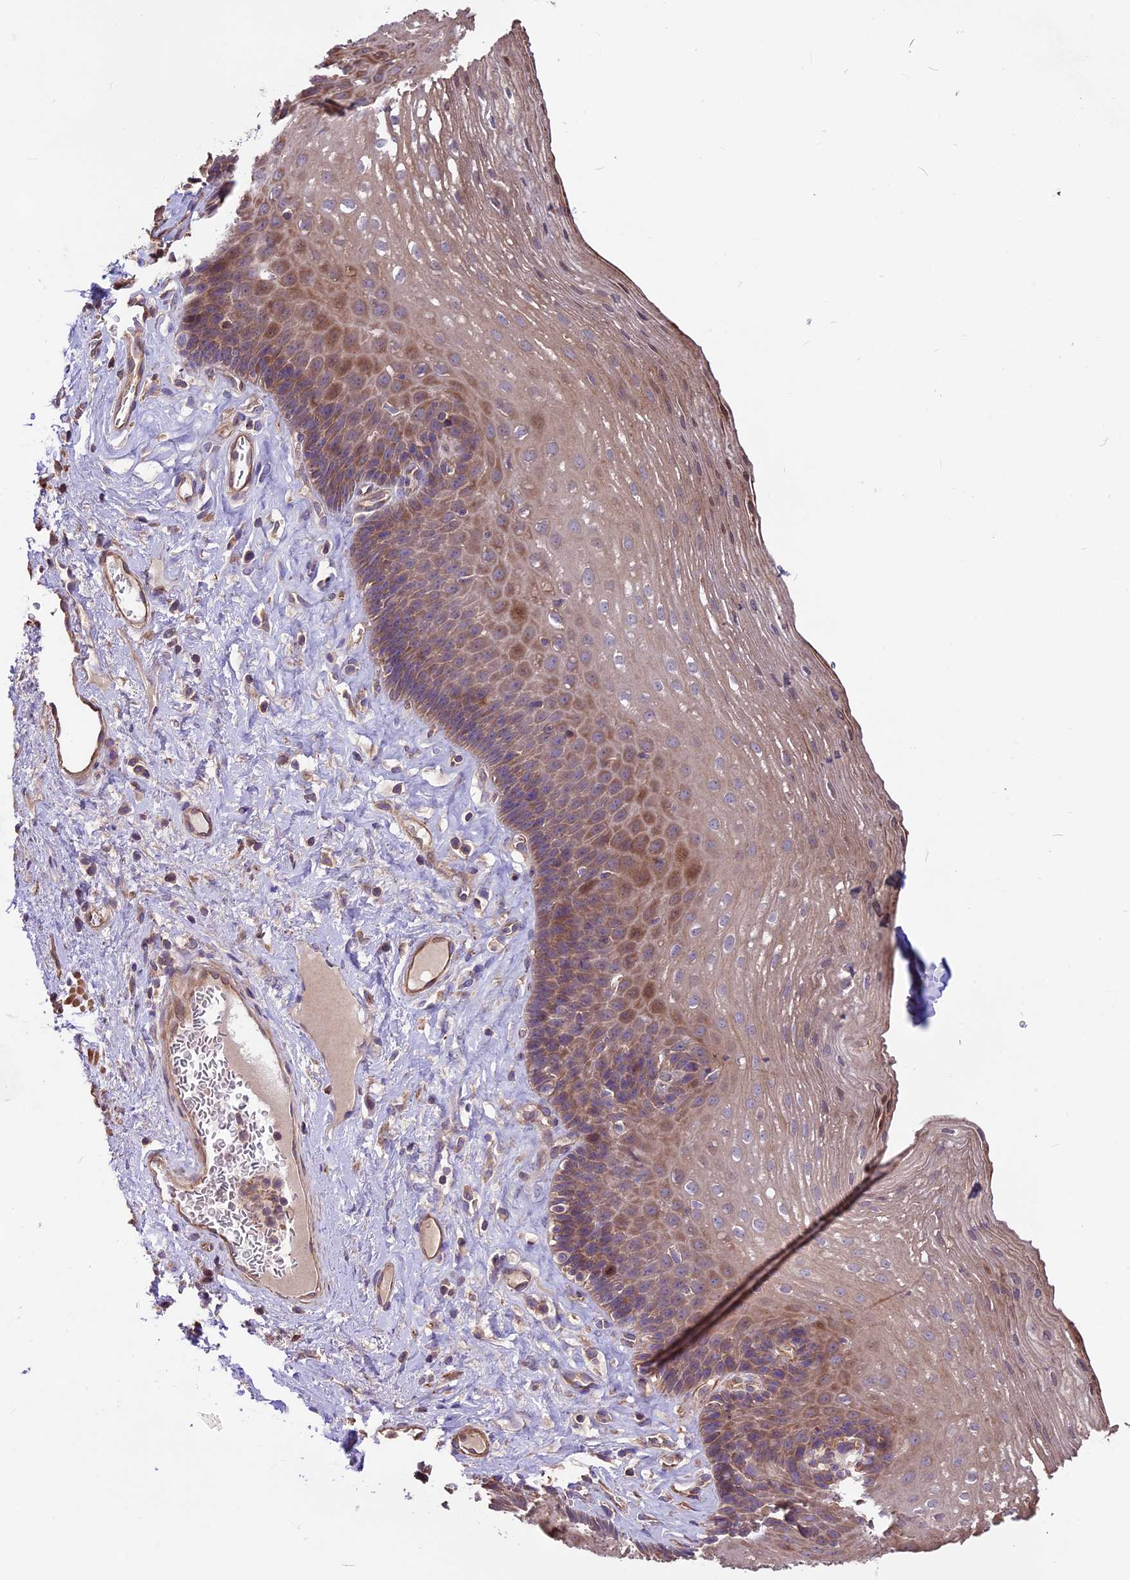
{"staining": {"intensity": "moderate", "quantity": "25%-75%", "location": "cytoplasmic/membranous"}, "tissue": "esophagus", "cell_type": "Squamous epithelial cells", "image_type": "normal", "snomed": [{"axis": "morphology", "description": "Normal tissue, NOS"}, {"axis": "topography", "description": "Esophagus"}], "caption": "Immunohistochemistry image of unremarkable human esophagus stained for a protein (brown), which reveals medium levels of moderate cytoplasmic/membranous expression in approximately 25%-75% of squamous epithelial cells.", "gene": "ANO3", "patient": {"sex": "female", "age": 66}}